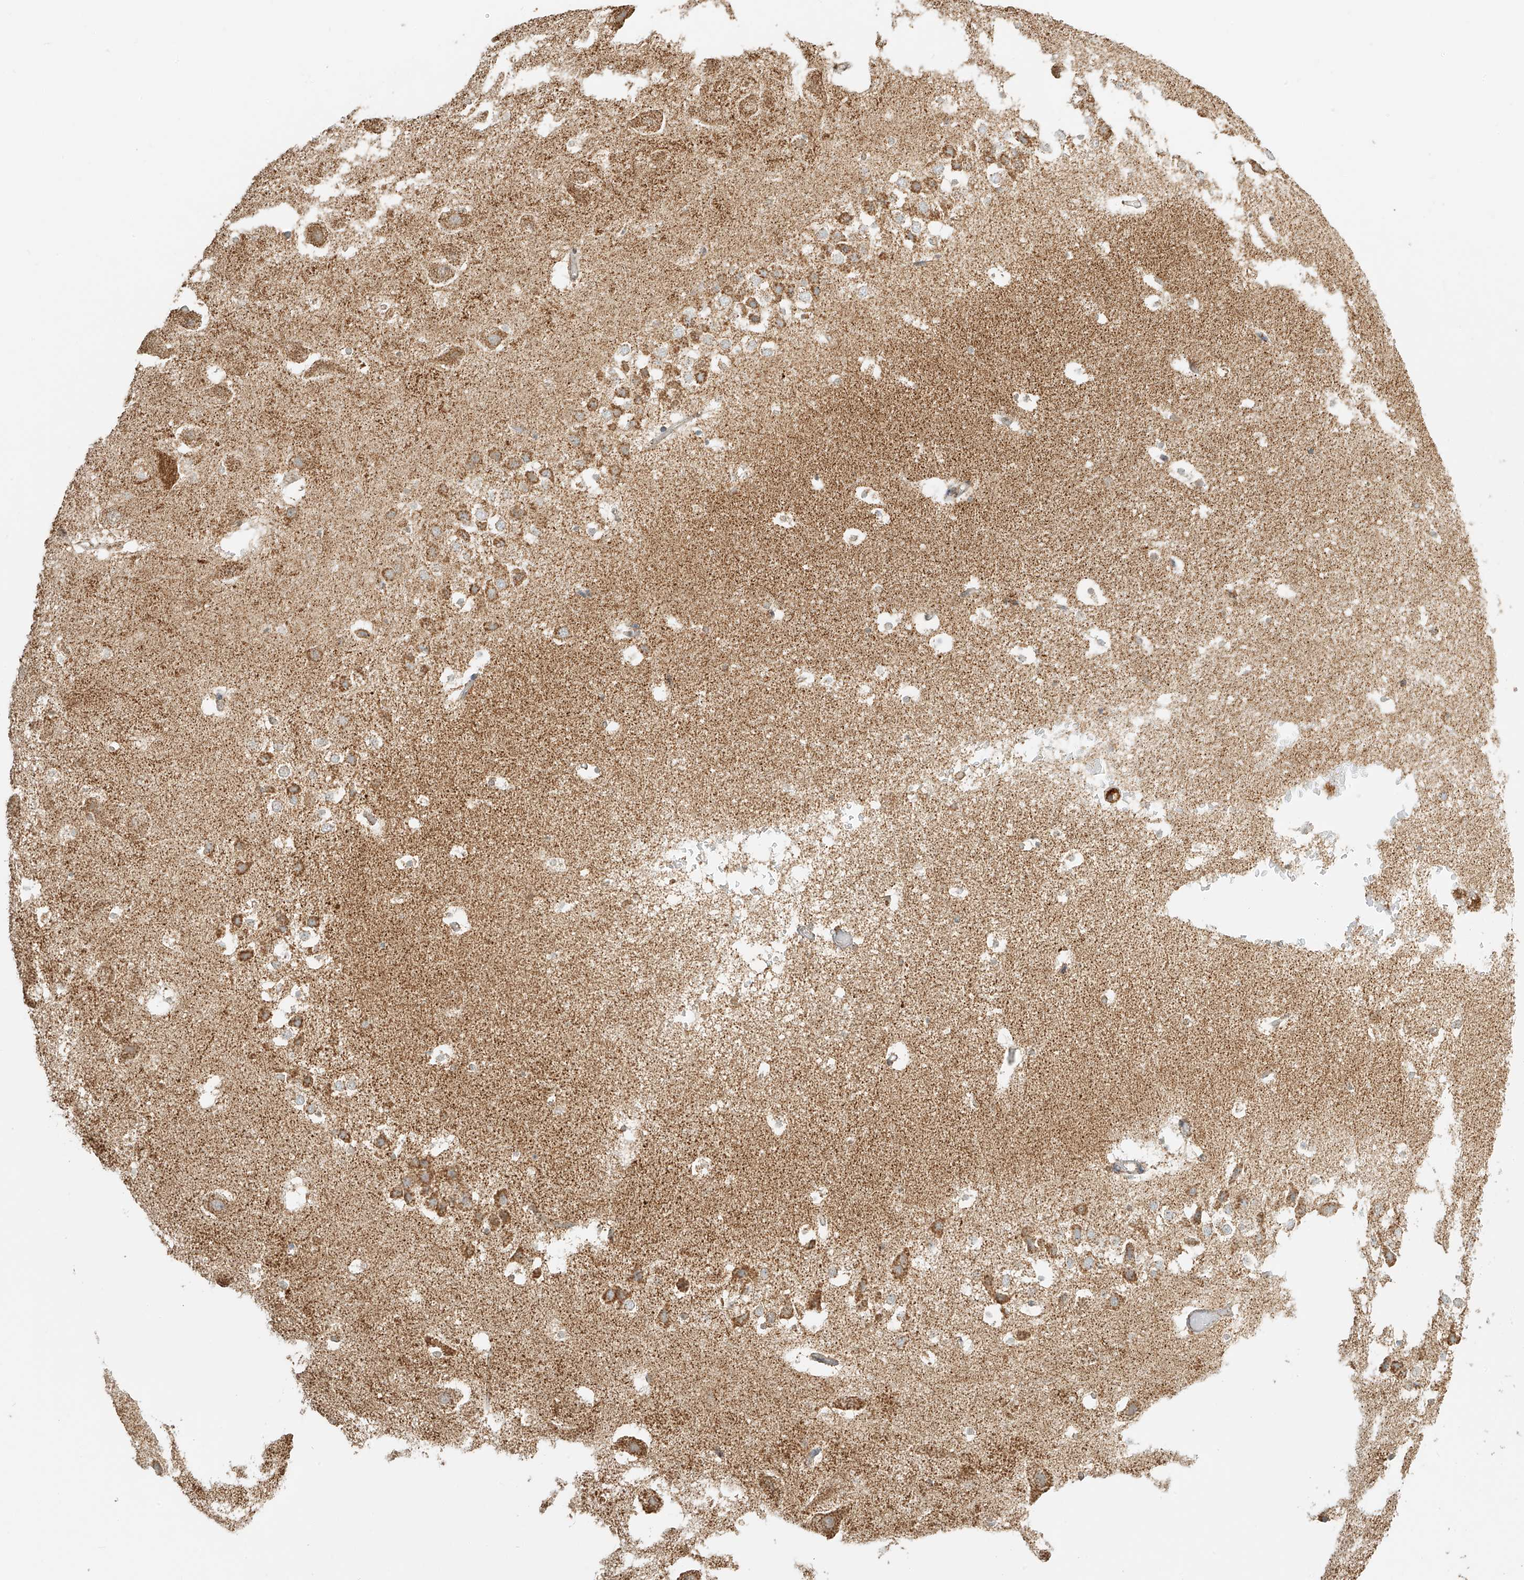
{"staining": {"intensity": "moderate", "quantity": "<25%", "location": "cytoplasmic/membranous"}, "tissue": "hippocampus", "cell_type": "Glial cells", "image_type": "normal", "snomed": [{"axis": "morphology", "description": "Normal tissue, NOS"}, {"axis": "topography", "description": "Hippocampus"}], "caption": "Immunohistochemical staining of normal human hippocampus demonstrates <25% levels of moderate cytoplasmic/membranous protein staining in about <25% of glial cells.", "gene": "MIPEP", "patient": {"sex": "female", "age": 52}}